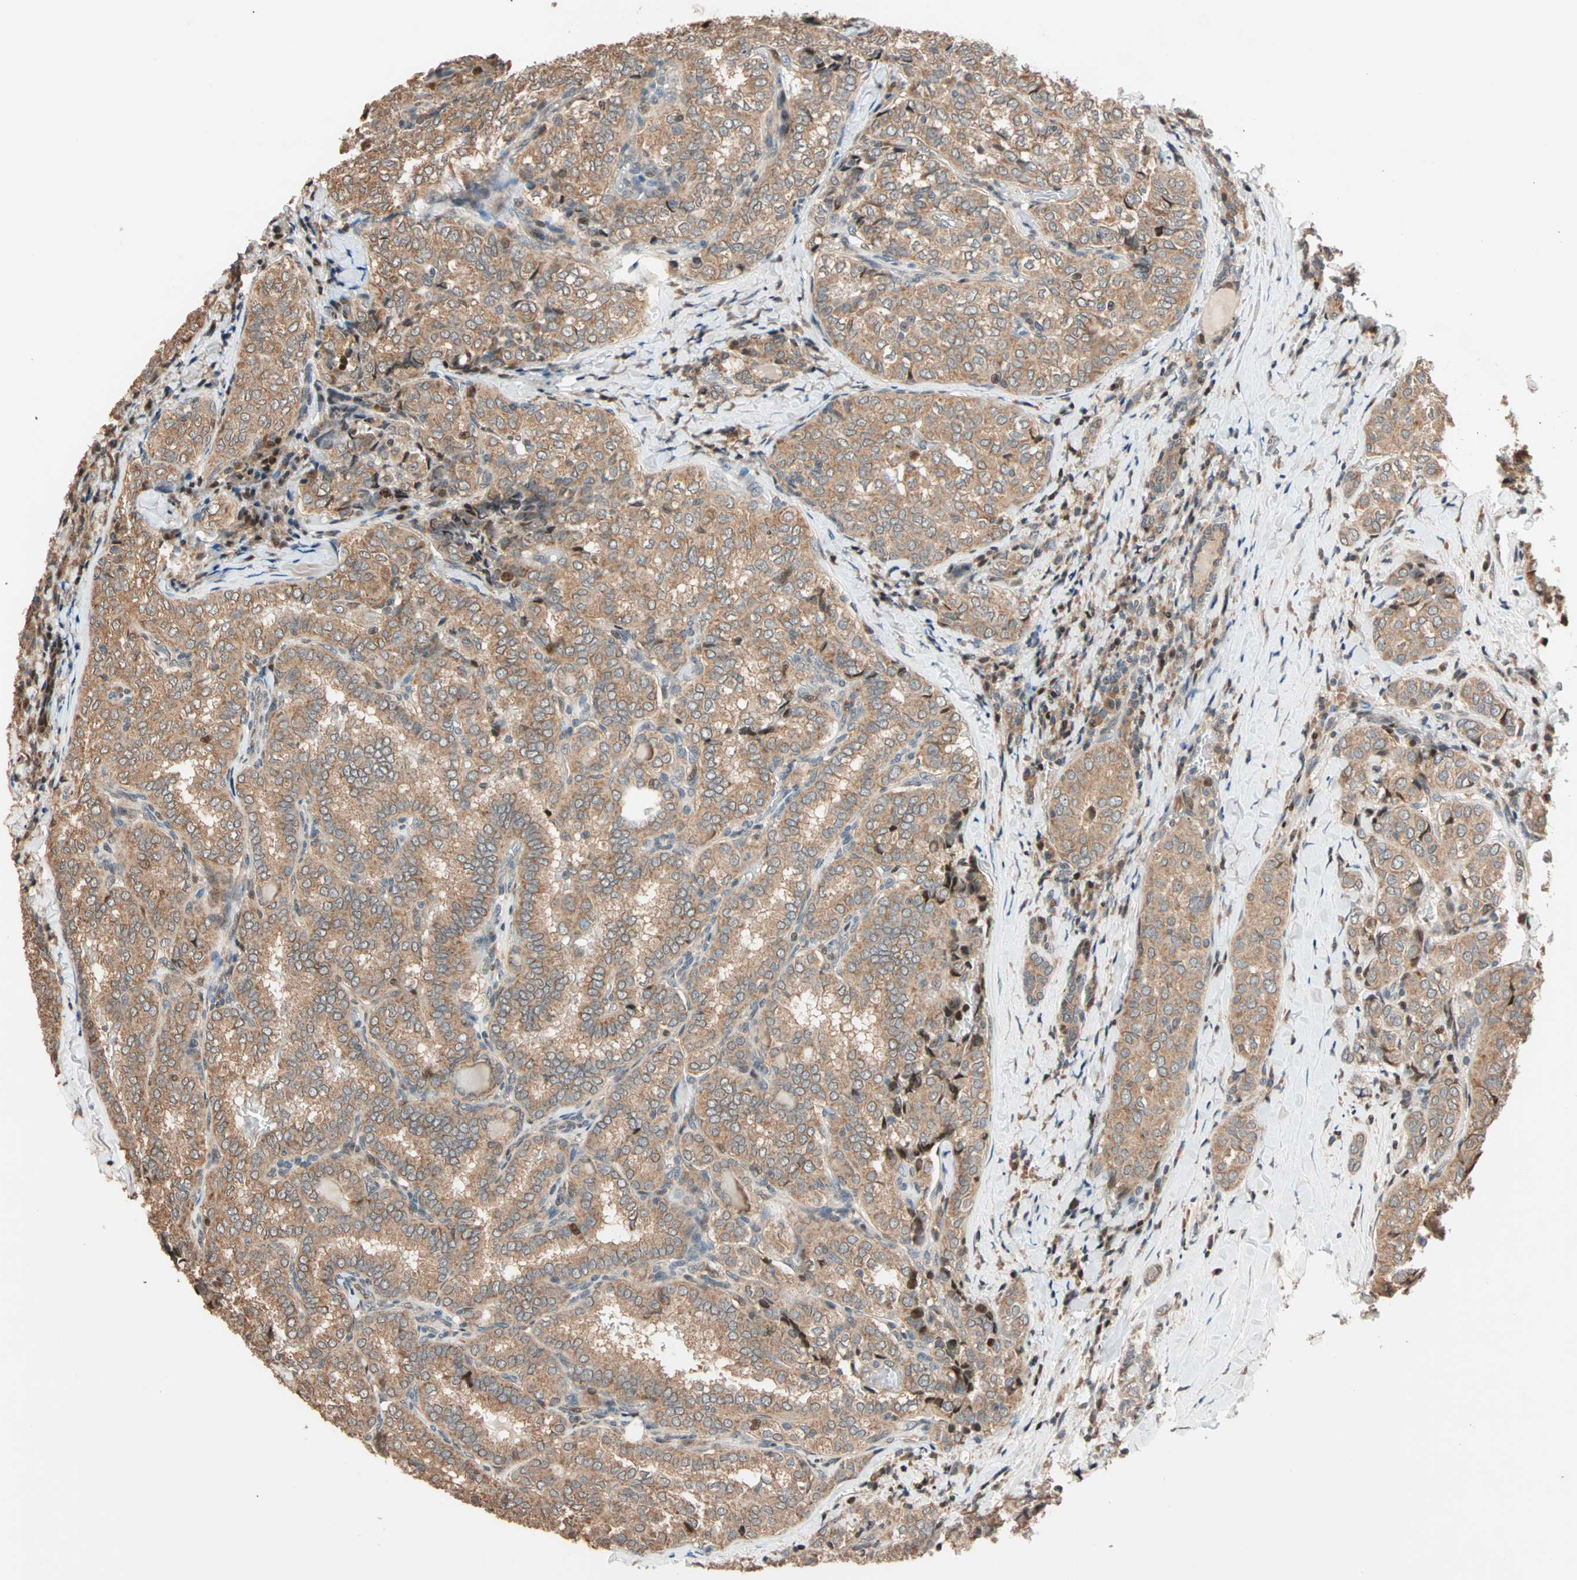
{"staining": {"intensity": "moderate", "quantity": ">75%", "location": "cytoplasmic/membranous"}, "tissue": "thyroid cancer", "cell_type": "Tumor cells", "image_type": "cancer", "snomed": [{"axis": "morphology", "description": "Normal tissue, NOS"}, {"axis": "morphology", "description": "Papillary adenocarcinoma, NOS"}, {"axis": "topography", "description": "Thyroid gland"}], "caption": "Protein staining exhibits moderate cytoplasmic/membranous expression in about >75% of tumor cells in thyroid papillary adenocarcinoma.", "gene": "HECW1", "patient": {"sex": "female", "age": 30}}